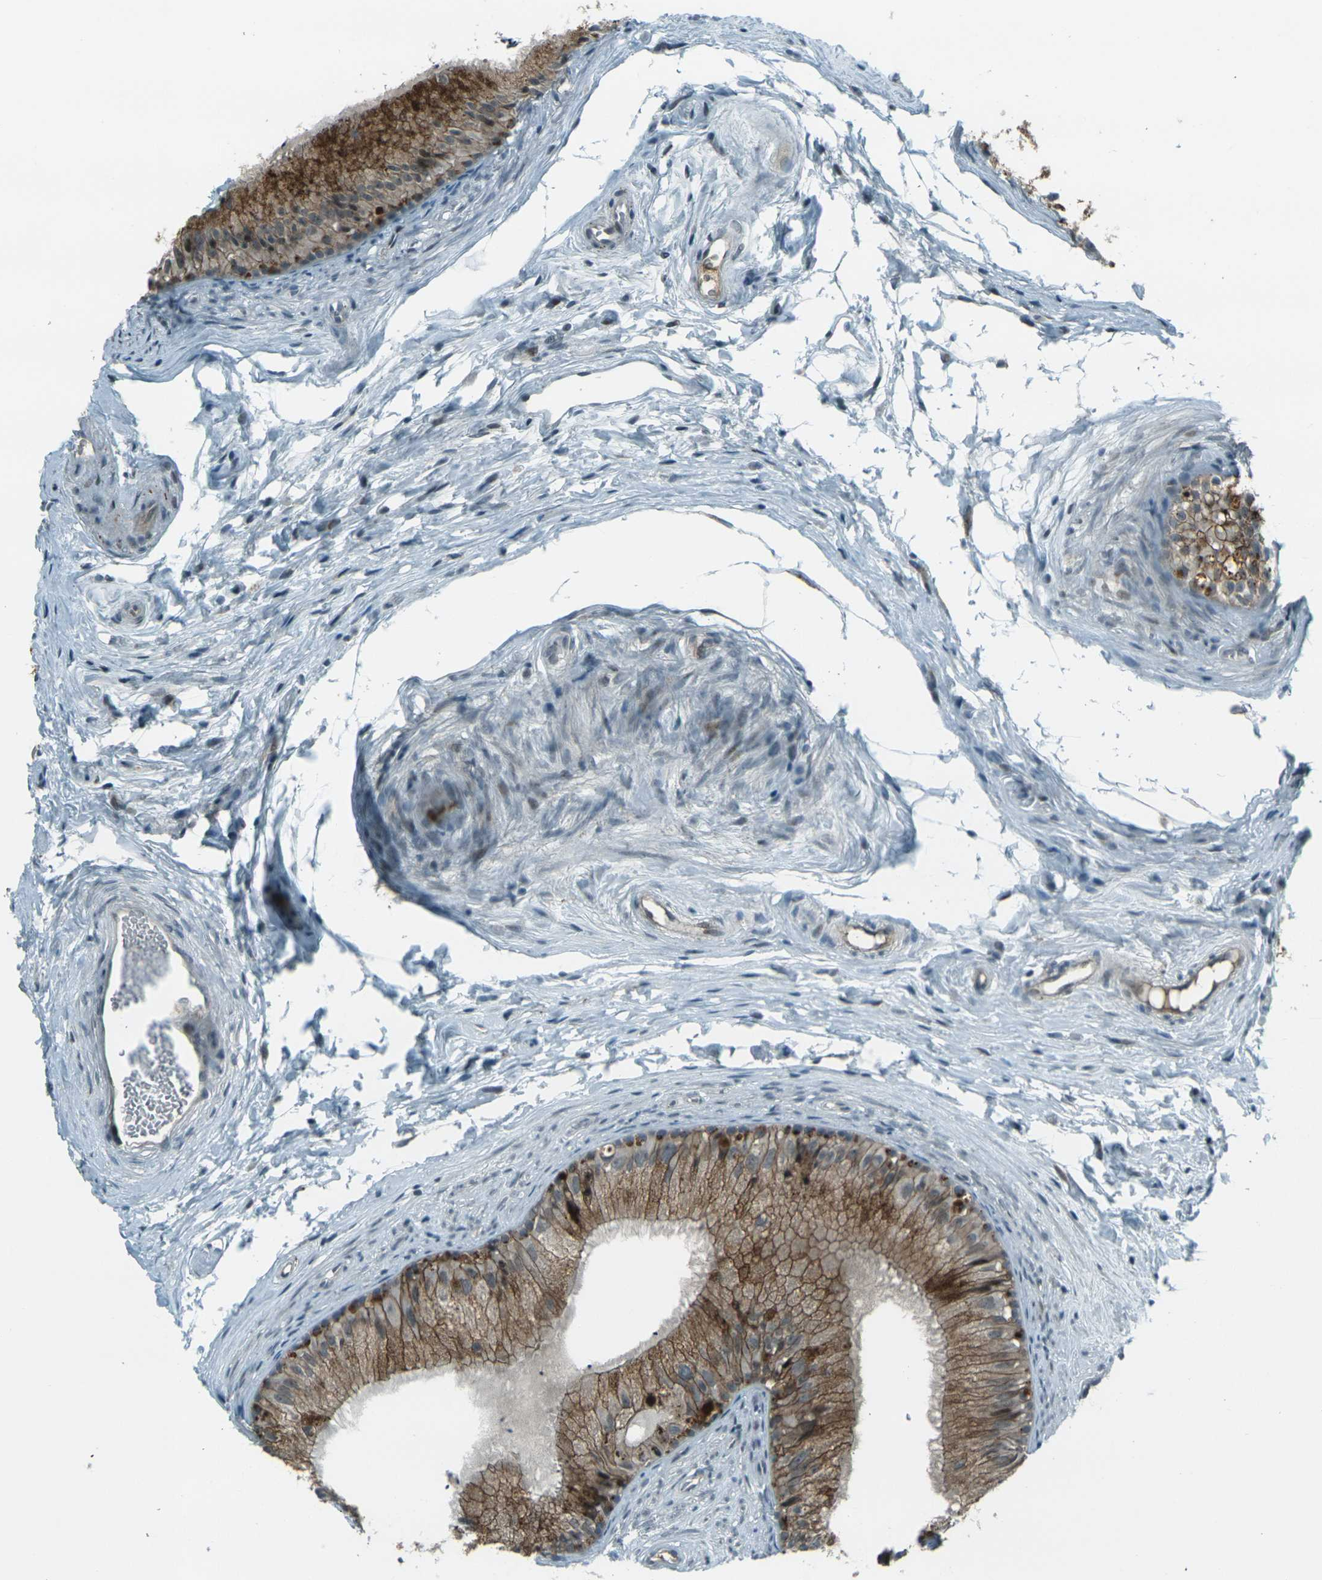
{"staining": {"intensity": "moderate", "quantity": ">75%", "location": "cytoplasmic/membranous"}, "tissue": "epididymis", "cell_type": "Glandular cells", "image_type": "normal", "snomed": [{"axis": "morphology", "description": "Normal tissue, NOS"}, {"axis": "topography", "description": "Epididymis"}], "caption": "IHC photomicrograph of benign human epididymis stained for a protein (brown), which shows medium levels of moderate cytoplasmic/membranous expression in about >75% of glandular cells.", "gene": "GPR19", "patient": {"sex": "male", "age": 56}}